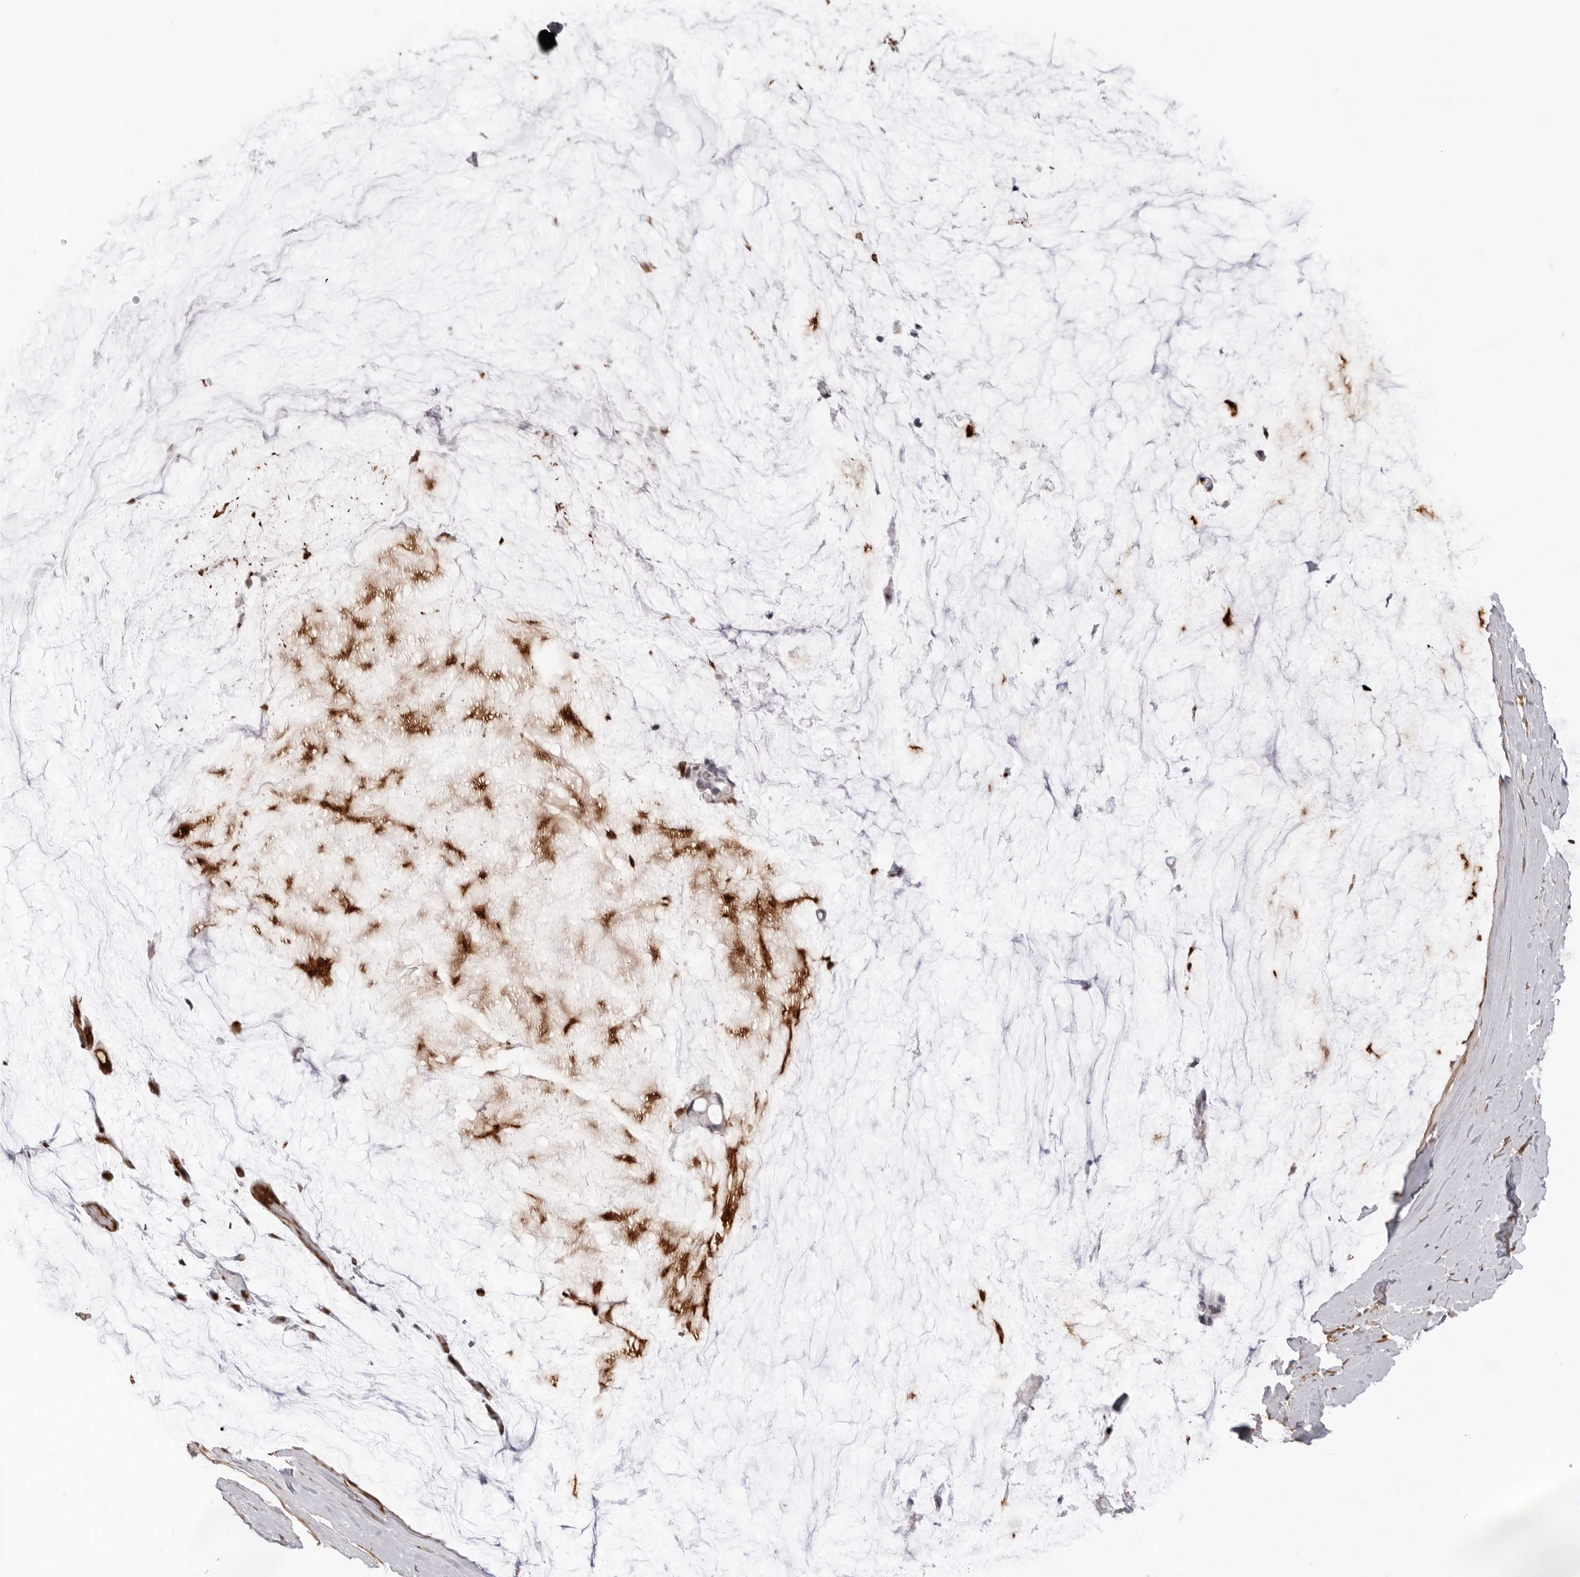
{"staining": {"intensity": "moderate", "quantity": ">75%", "location": "cytoplasmic/membranous,nuclear"}, "tissue": "ovarian cancer", "cell_type": "Tumor cells", "image_type": "cancer", "snomed": [{"axis": "morphology", "description": "Cystadenocarcinoma, mucinous, NOS"}, {"axis": "topography", "description": "Ovary"}], "caption": "DAB (3,3'-diaminobenzidine) immunohistochemical staining of ovarian mucinous cystadenocarcinoma demonstrates moderate cytoplasmic/membranous and nuclear protein staining in about >75% of tumor cells.", "gene": "DYNLT5", "patient": {"sex": "female", "age": 39}}